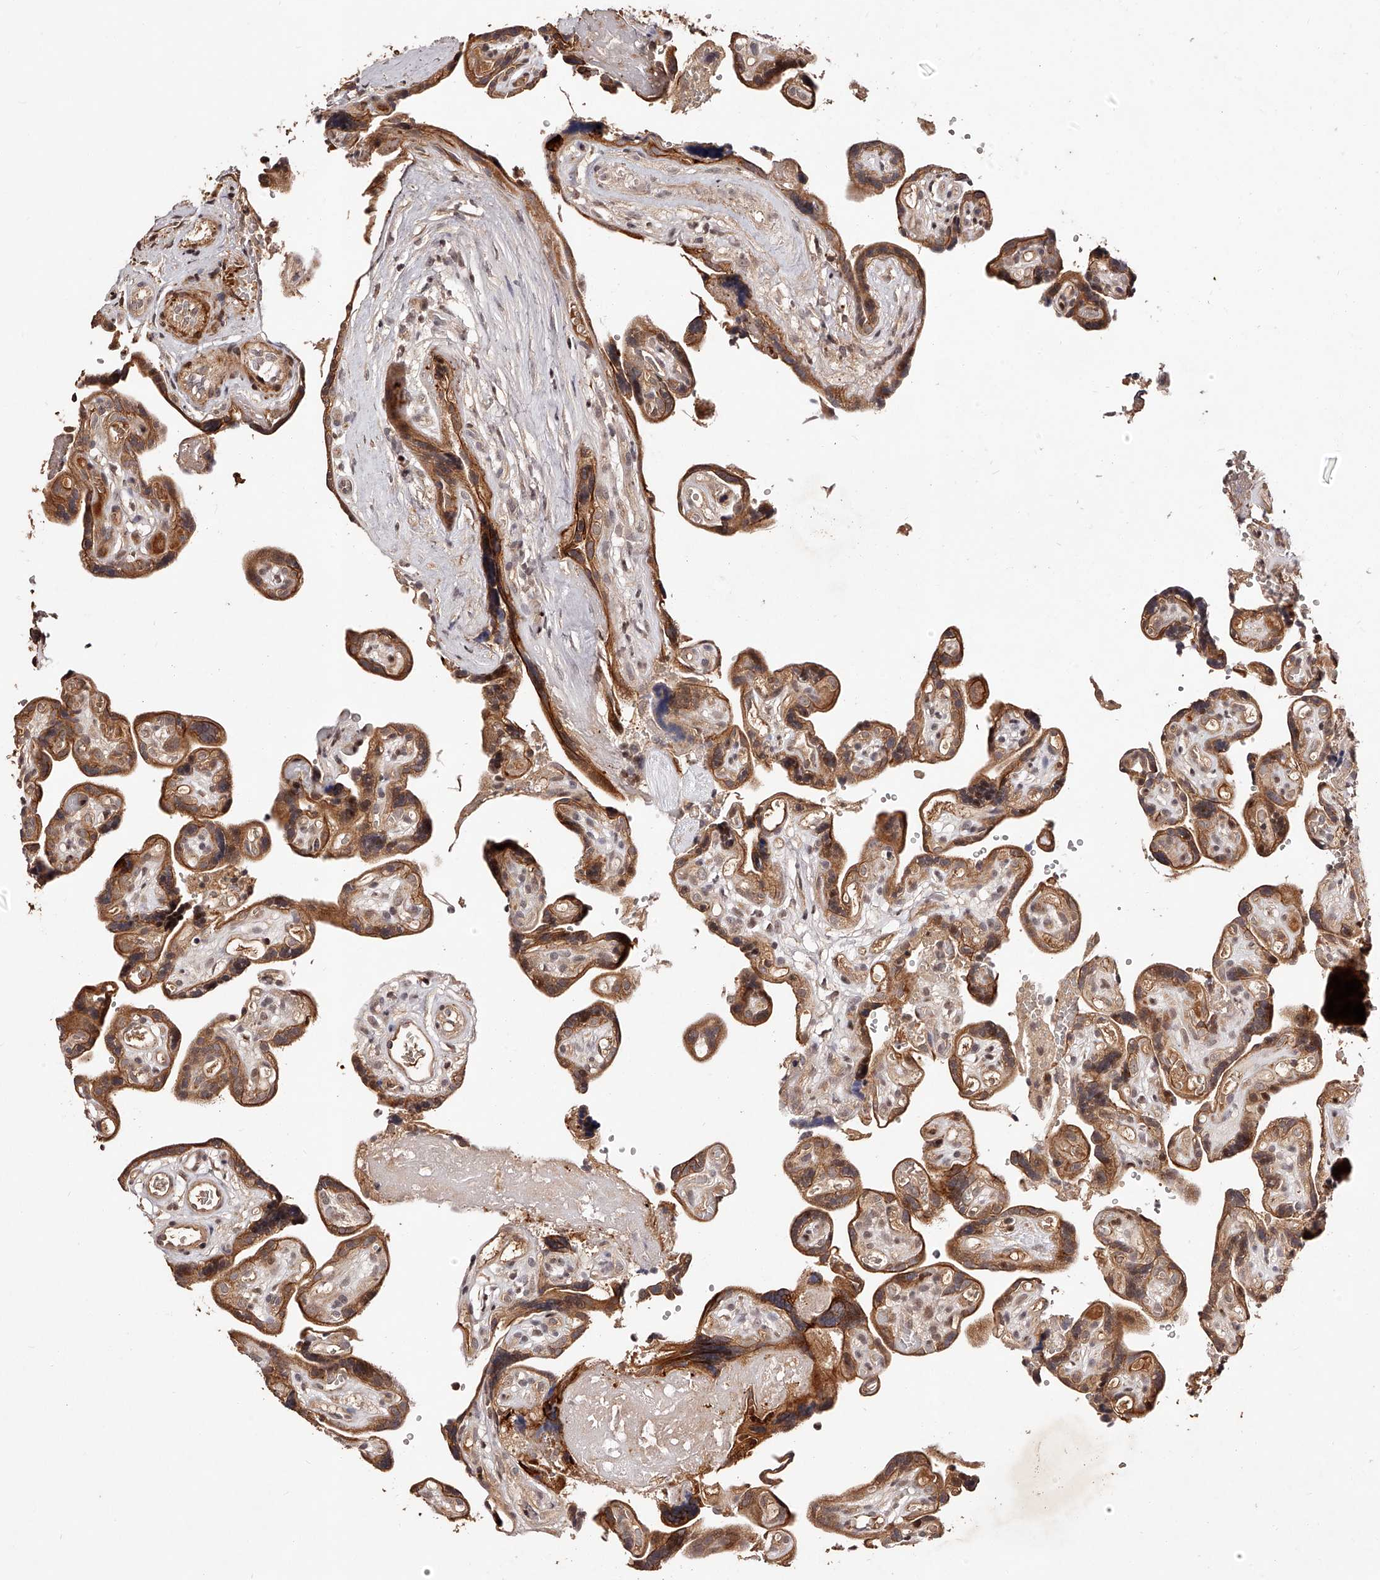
{"staining": {"intensity": "moderate", "quantity": ">75%", "location": "cytoplasmic/membranous,nuclear"}, "tissue": "placenta", "cell_type": "Decidual cells", "image_type": "normal", "snomed": [{"axis": "morphology", "description": "Normal tissue, NOS"}, {"axis": "topography", "description": "Placenta"}], "caption": "Protein staining of unremarkable placenta shows moderate cytoplasmic/membranous,nuclear staining in approximately >75% of decidual cells. (brown staining indicates protein expression, while blue staining denotes nuclei).", "gene": "CUL7", "patient": {"sex": "female", "age": 30}}